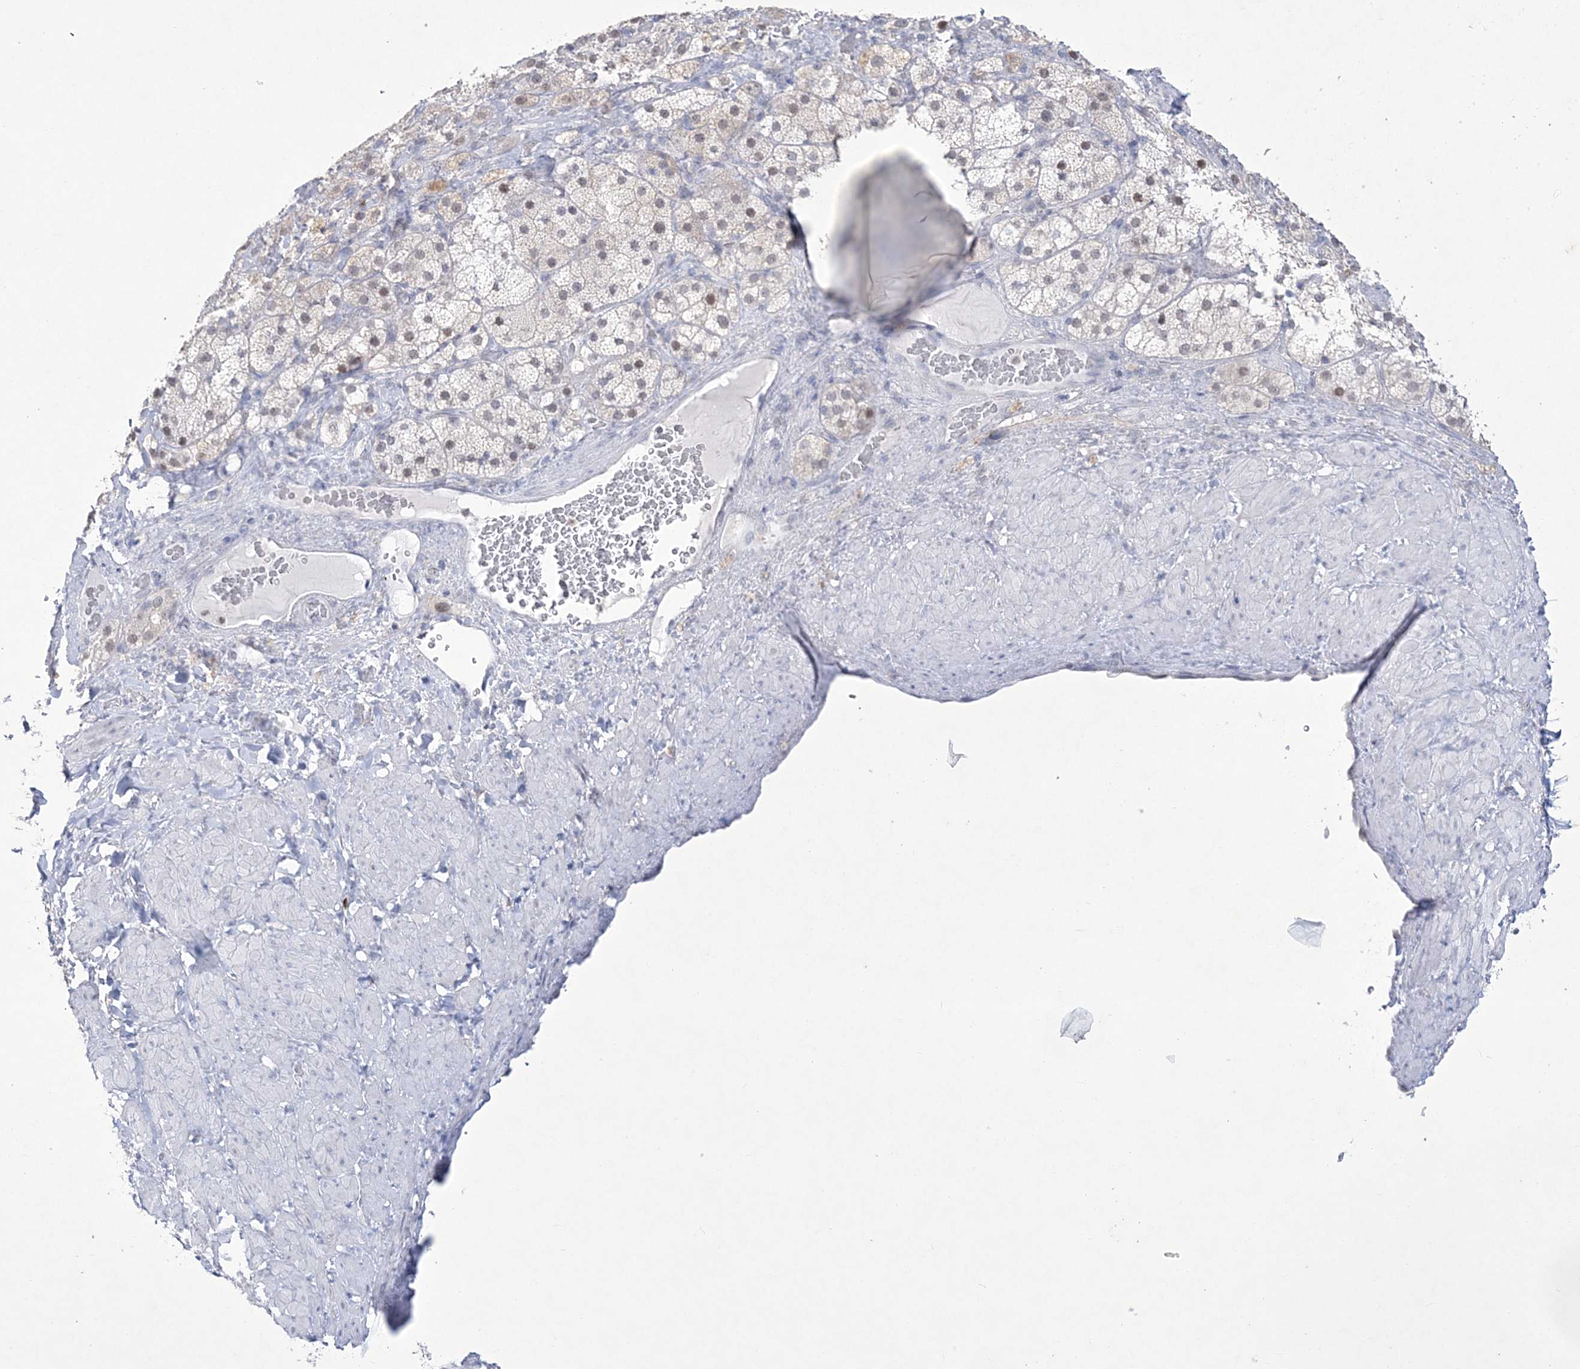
{"staining": {"intensity": "weak", "quantity": "<25%", "location": "nuclear"}, "tissue": "adrenal gland", "cell_type": "Glandular cells", "image_type": "normal", "snomed": [{"axis": "morphology", "description": "Normal tissue, NOS"}, {"axis": "topography", "description": "Adrenal gland"}], "caption": "Glandular cells show no significant protein positivity in unremarkable adrenal gland. (DAB immunohistochemistry (IHC) visualized using brightfield microscopy, high magnification).", "gene": "WDR27", "patient": {"sex": "male", "age": 57}}